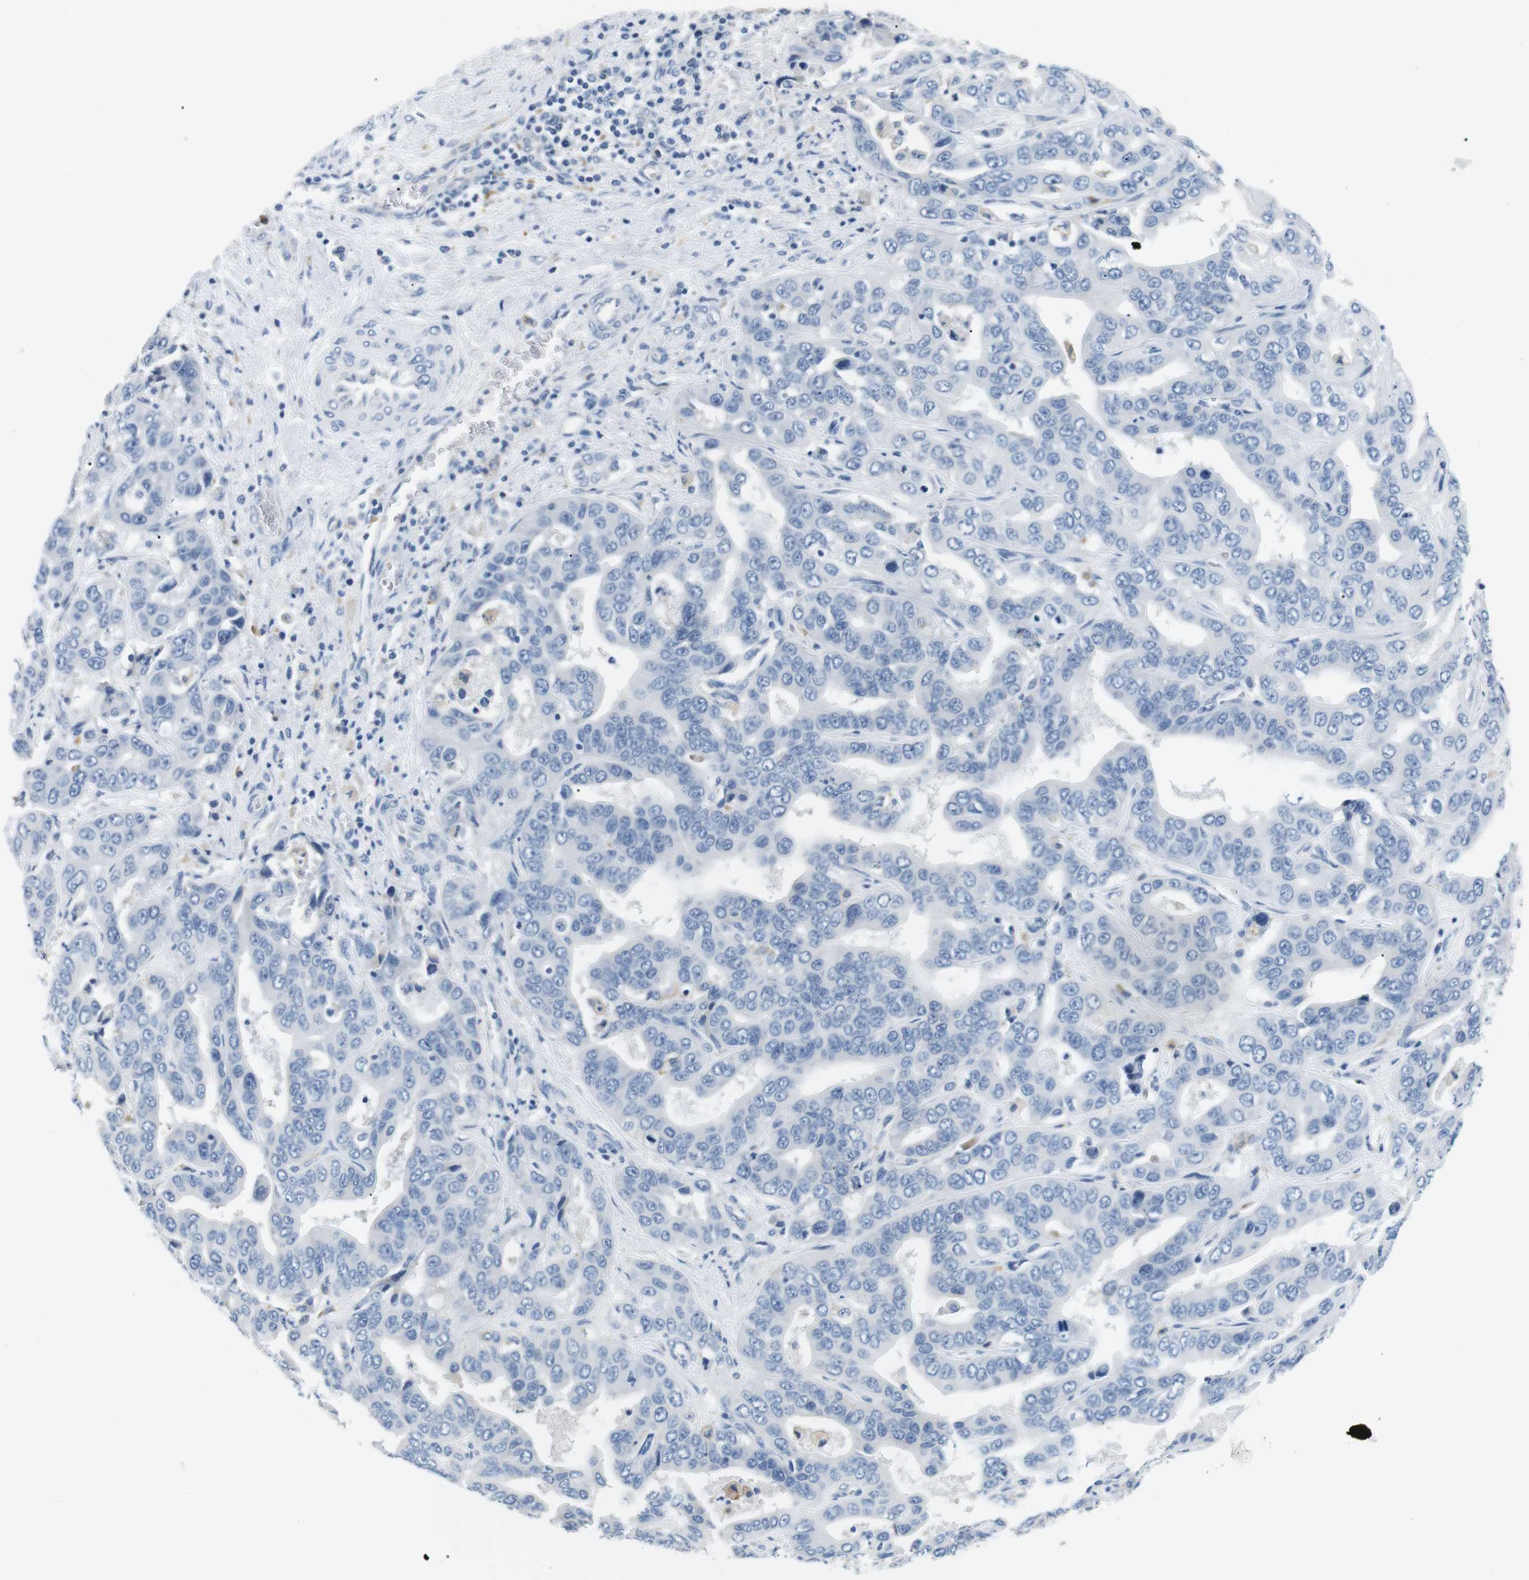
{"staining": {"intensity": "negative", "quantity": "none", "location": "none"}, "tissue": "liver cancer", "cell_type": "Tumor cells", "image_type": "cancer", "snomed": [{"axis": "morphology", "description": "Cholangiocarcinoma"}, {"axis": "topography", "description": "Liver"}], "caption": "A high-resolution histopathology image shows IHC staining of cholangiocarcinoma (liver), which displays no significant positivity in tumor cells.", "gene": "FCGRT", "patient": {"sex": "female", "age": 52}}